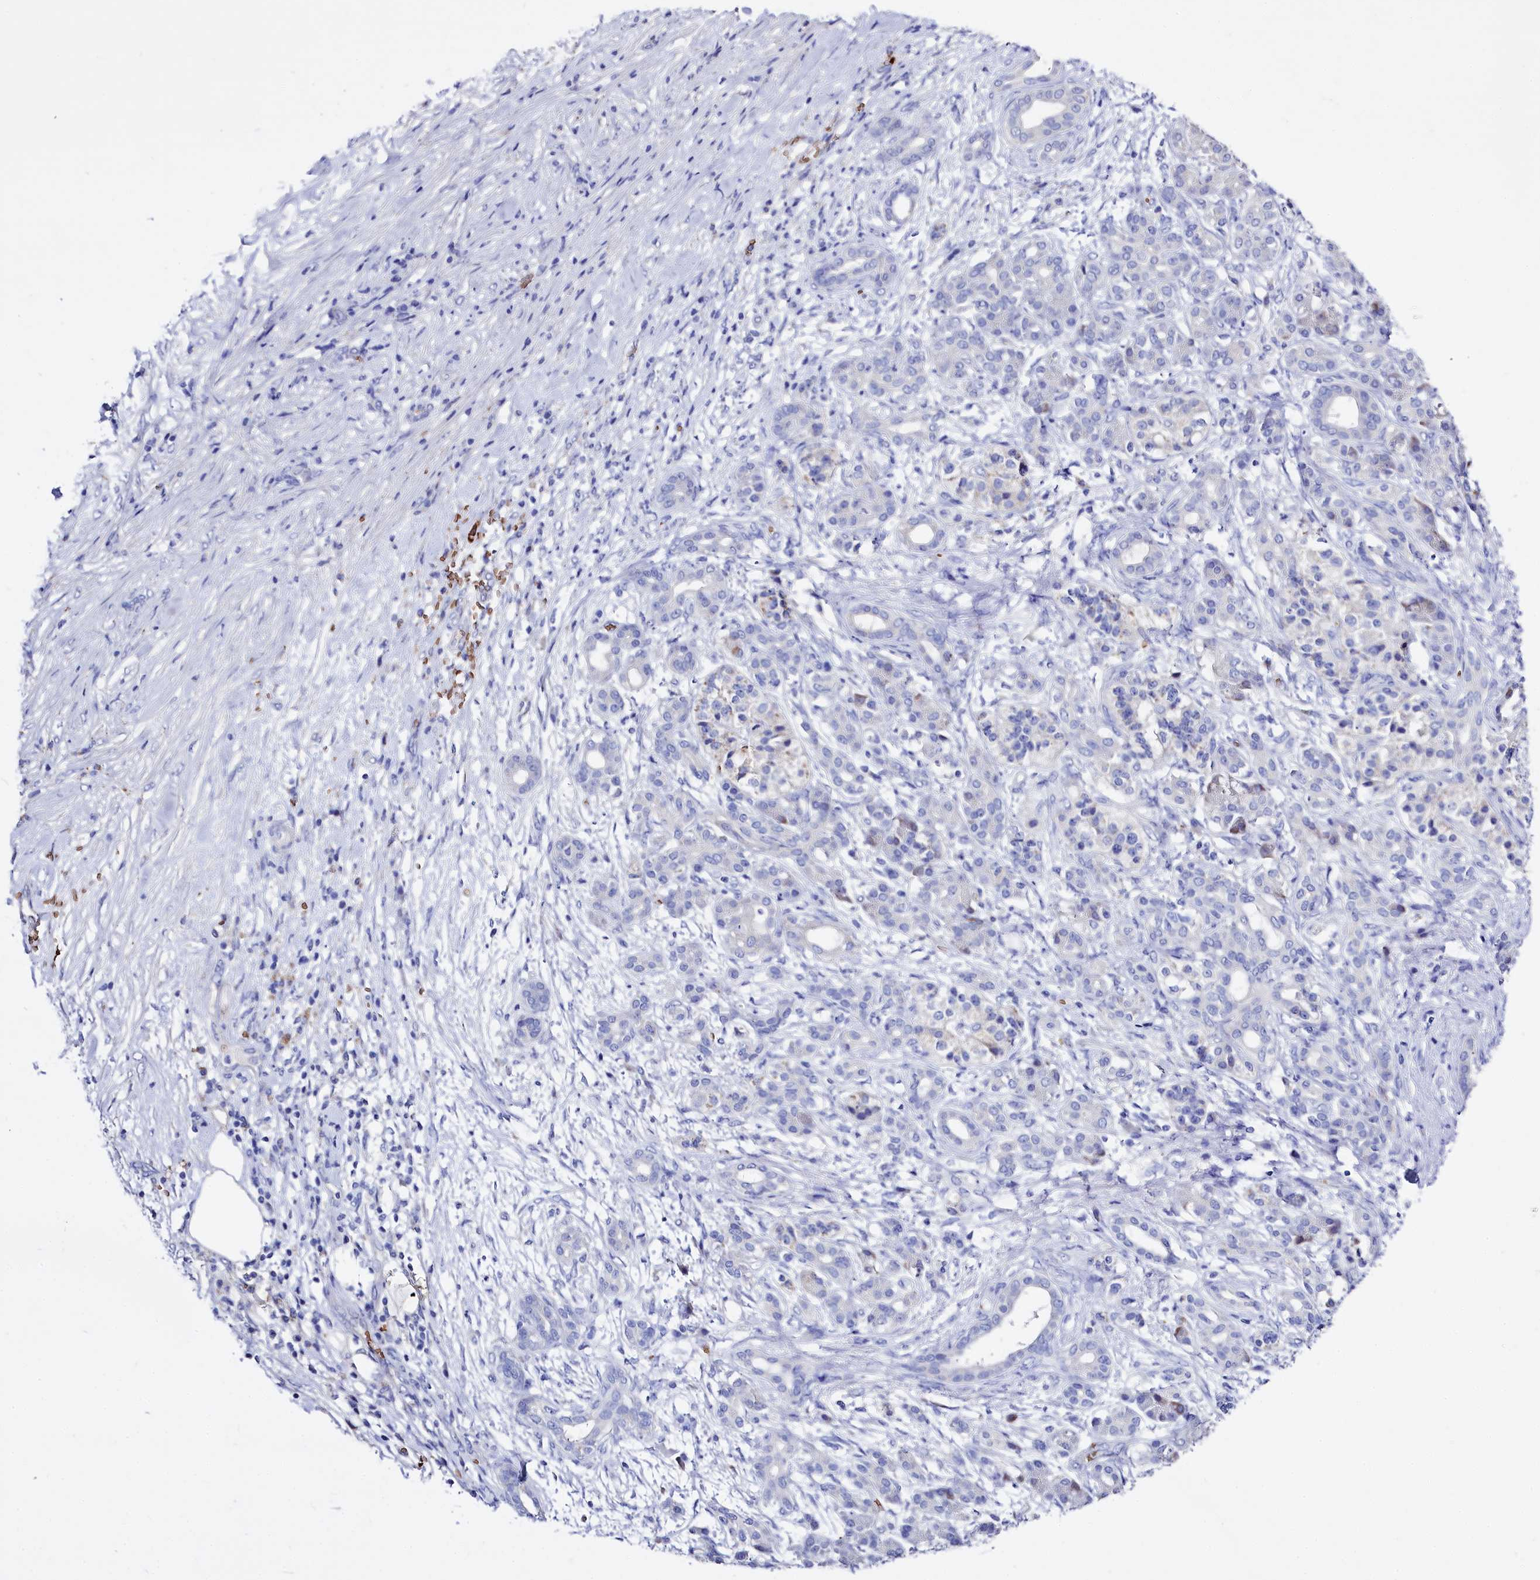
{"staining": {"intensity": "negative", "quantity": "none", "location": "none"}, "tissue": "pancreatic cancer", "cell_type": "Tumor cells", "image_type": "cancer", "snomed": [{"axis": "morphology", "description": "Adenocarcinoma, NOS"}, {"axis": "topography", "description": "Pancreas"}], "caption": "Micrograph shows no protein expression in tumor cells of pancreatic adenocarcinoma tissue.", "gene": "RPUSD3", "patient": {"sex": "female", "age": 55}}